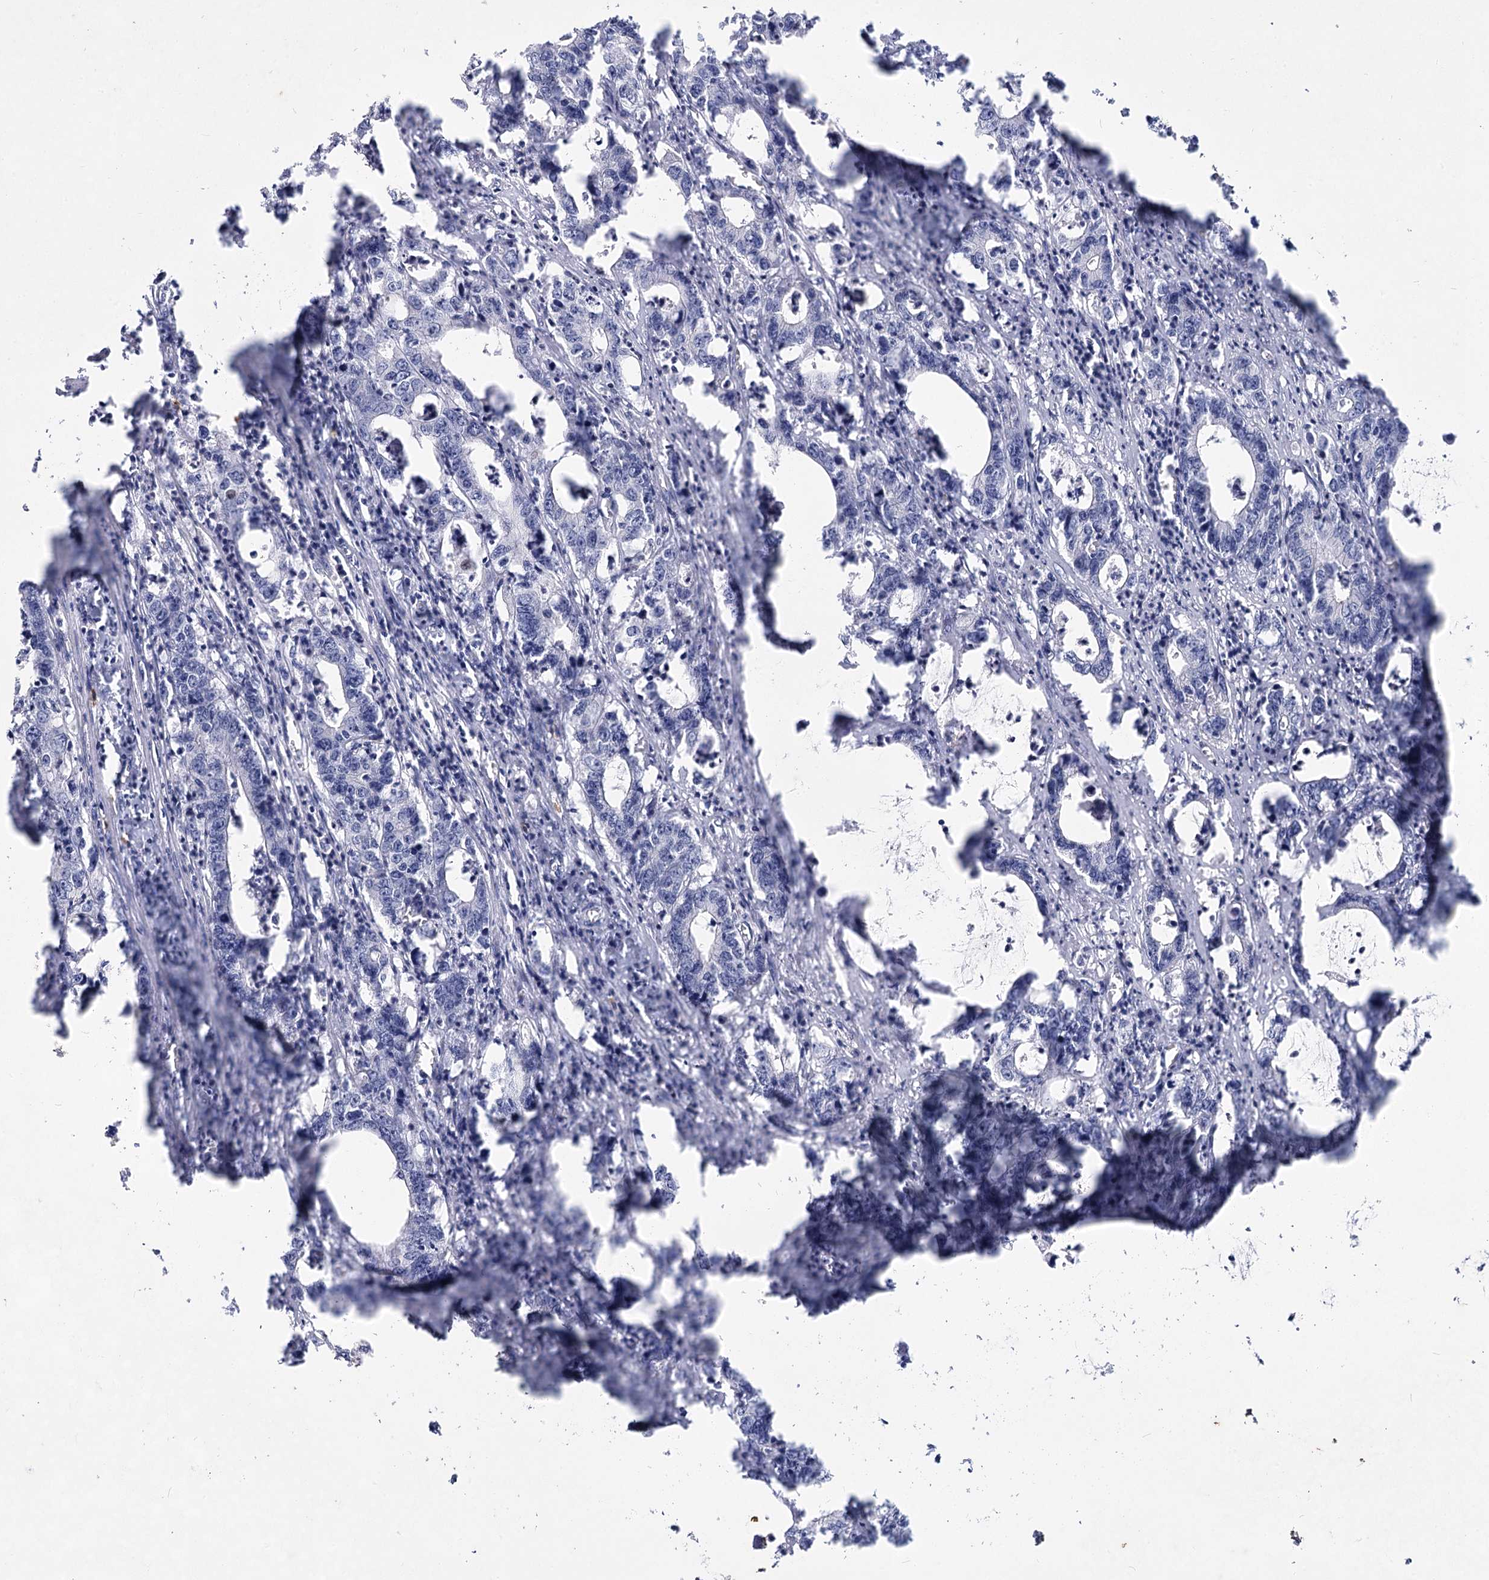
{"staining": {"intensity": "negative", "quantity": "none", "location": "none"}, "tissue": "colorectal cancer", "cell_type": "Tumor cells", "image_type": "cancer", "snomed": [{"axis": "morphology", "description": "Adenocarcinoma, NOS"}, {"axis": "topography", "description": "Colon"}], "caption": "DAB immunohistochemical staining of colorectal cancer shows no significant expression in tumor cells.", "gene": "CCDC73", "patient": {"sex": "female", "age": 75}}